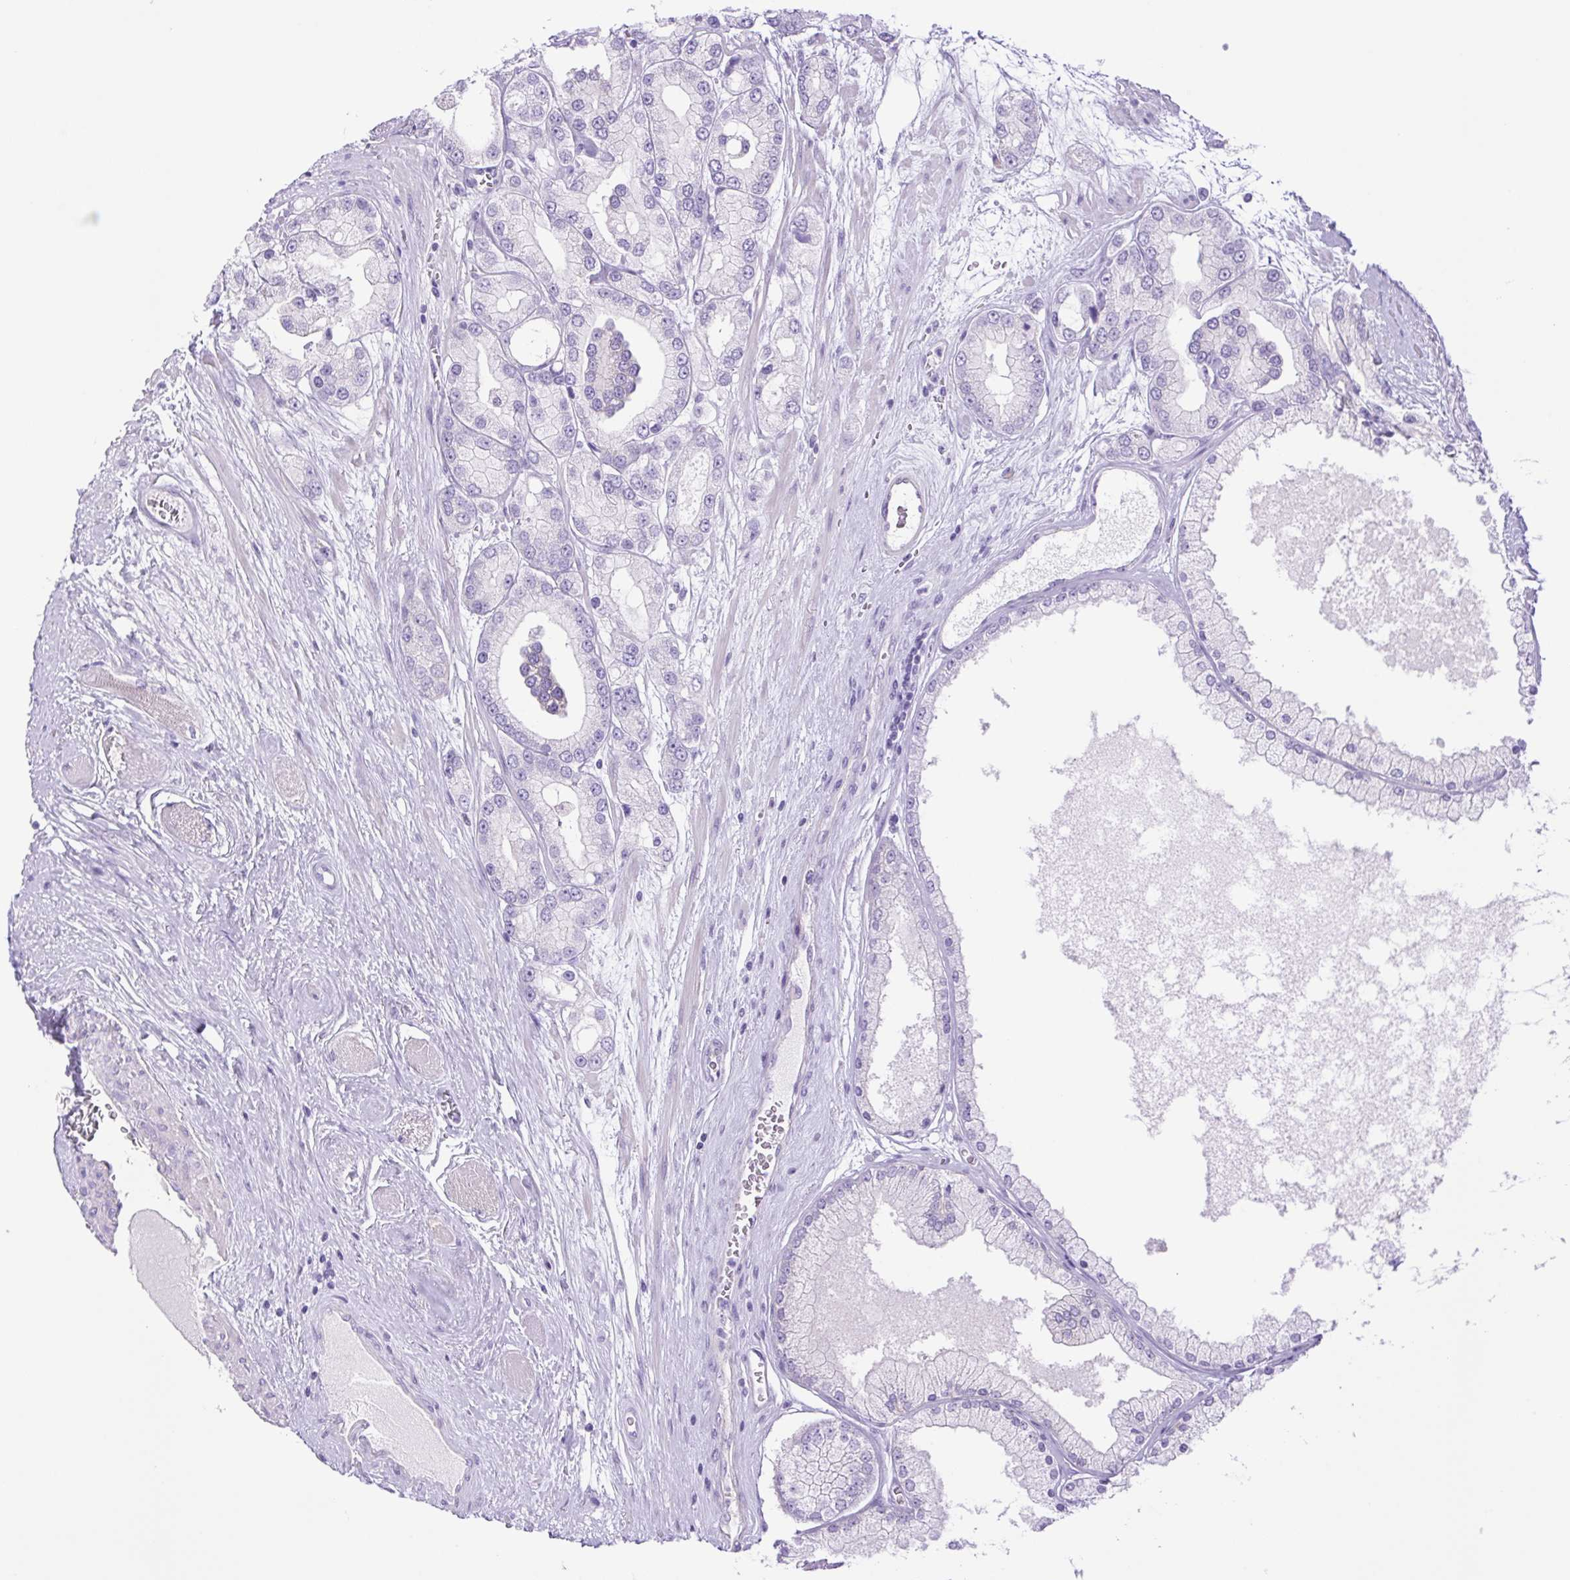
{"staining": {"intensity": "negative", "quantity": "none", "location": "none"}, "tissue": "prostate cancer", "cell_type": "Tumor cells", "image_type": "cancer", "snomed": [{"axis": "morphology", "description": "Adenocarcinoma, High grade"}, {"axis": "topography", "description": "Prostate"}], "caption": "The image exhibits no significant expression in tumor cells of prostate adenocarcinoma (high-grade).", "gene": "CDSN", "patient": {"sex": "male", "age": 67}}